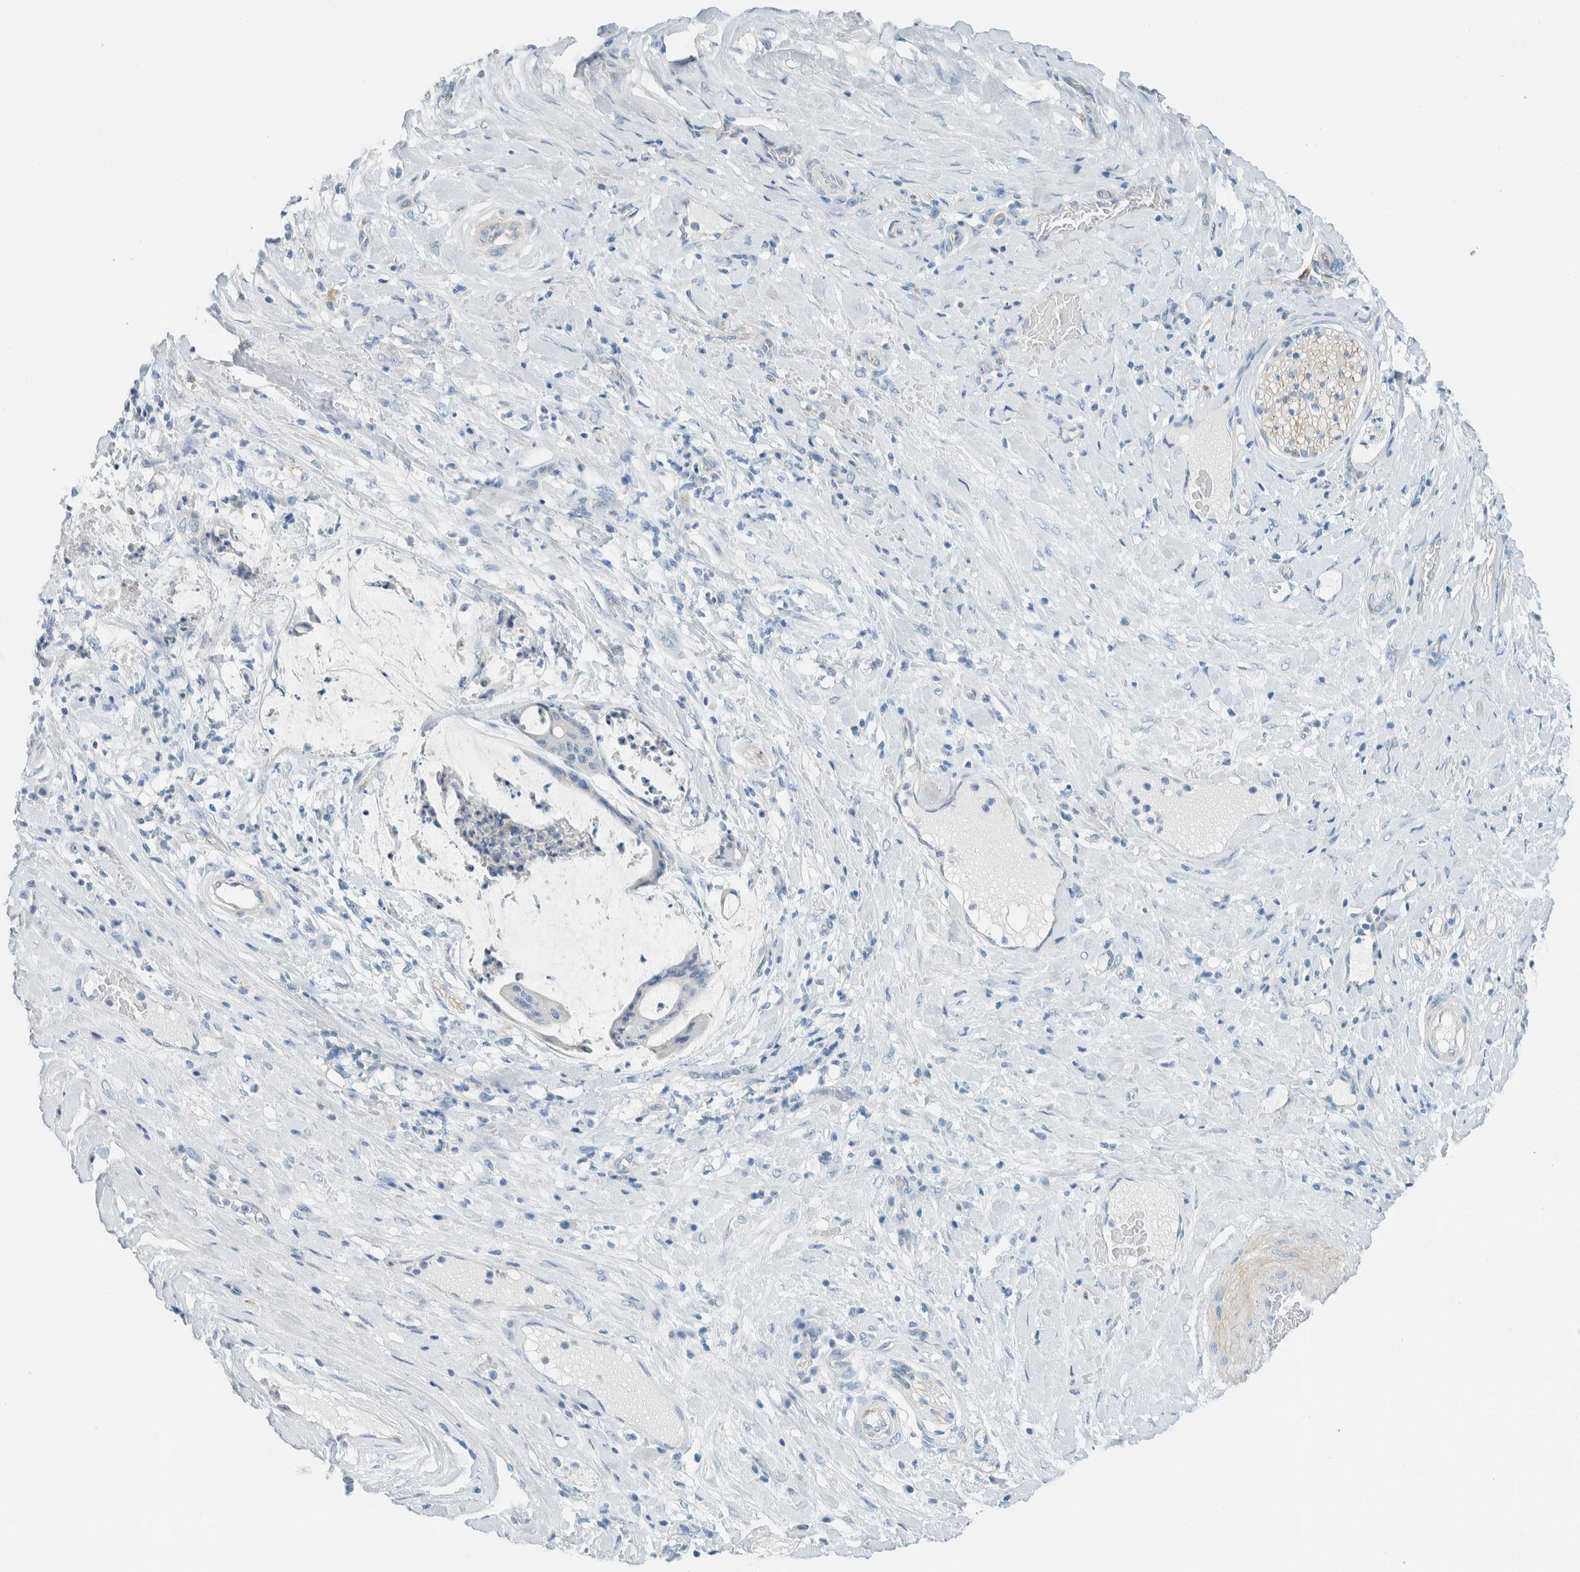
{"staining": {"intensity": "negative", "quantity": "none", "location": "none"}, "tissue": "liver cancer", "cell_type": "Tumor cells", "image_type": "cancer", "snomed": [{"axis": "morphology", "description": "Normal tissue, NOS"}, {"axis": "morphology", "description": "Cholangiocarcinoma"}, {"axis": "topography", "description": "Liver"}, {"axis": "topography", "description": "Peripheral nerve tissue"}], "caption": "DAB (3,3'-diaminobenzidine) immunohistochemical staining of human liver cholangiocarcinoma displays no significant staining in tumor cells. Nuclei are stained in blue.", "gene": "SLFN12", "patient": {"sex": "female", "age": 73}}